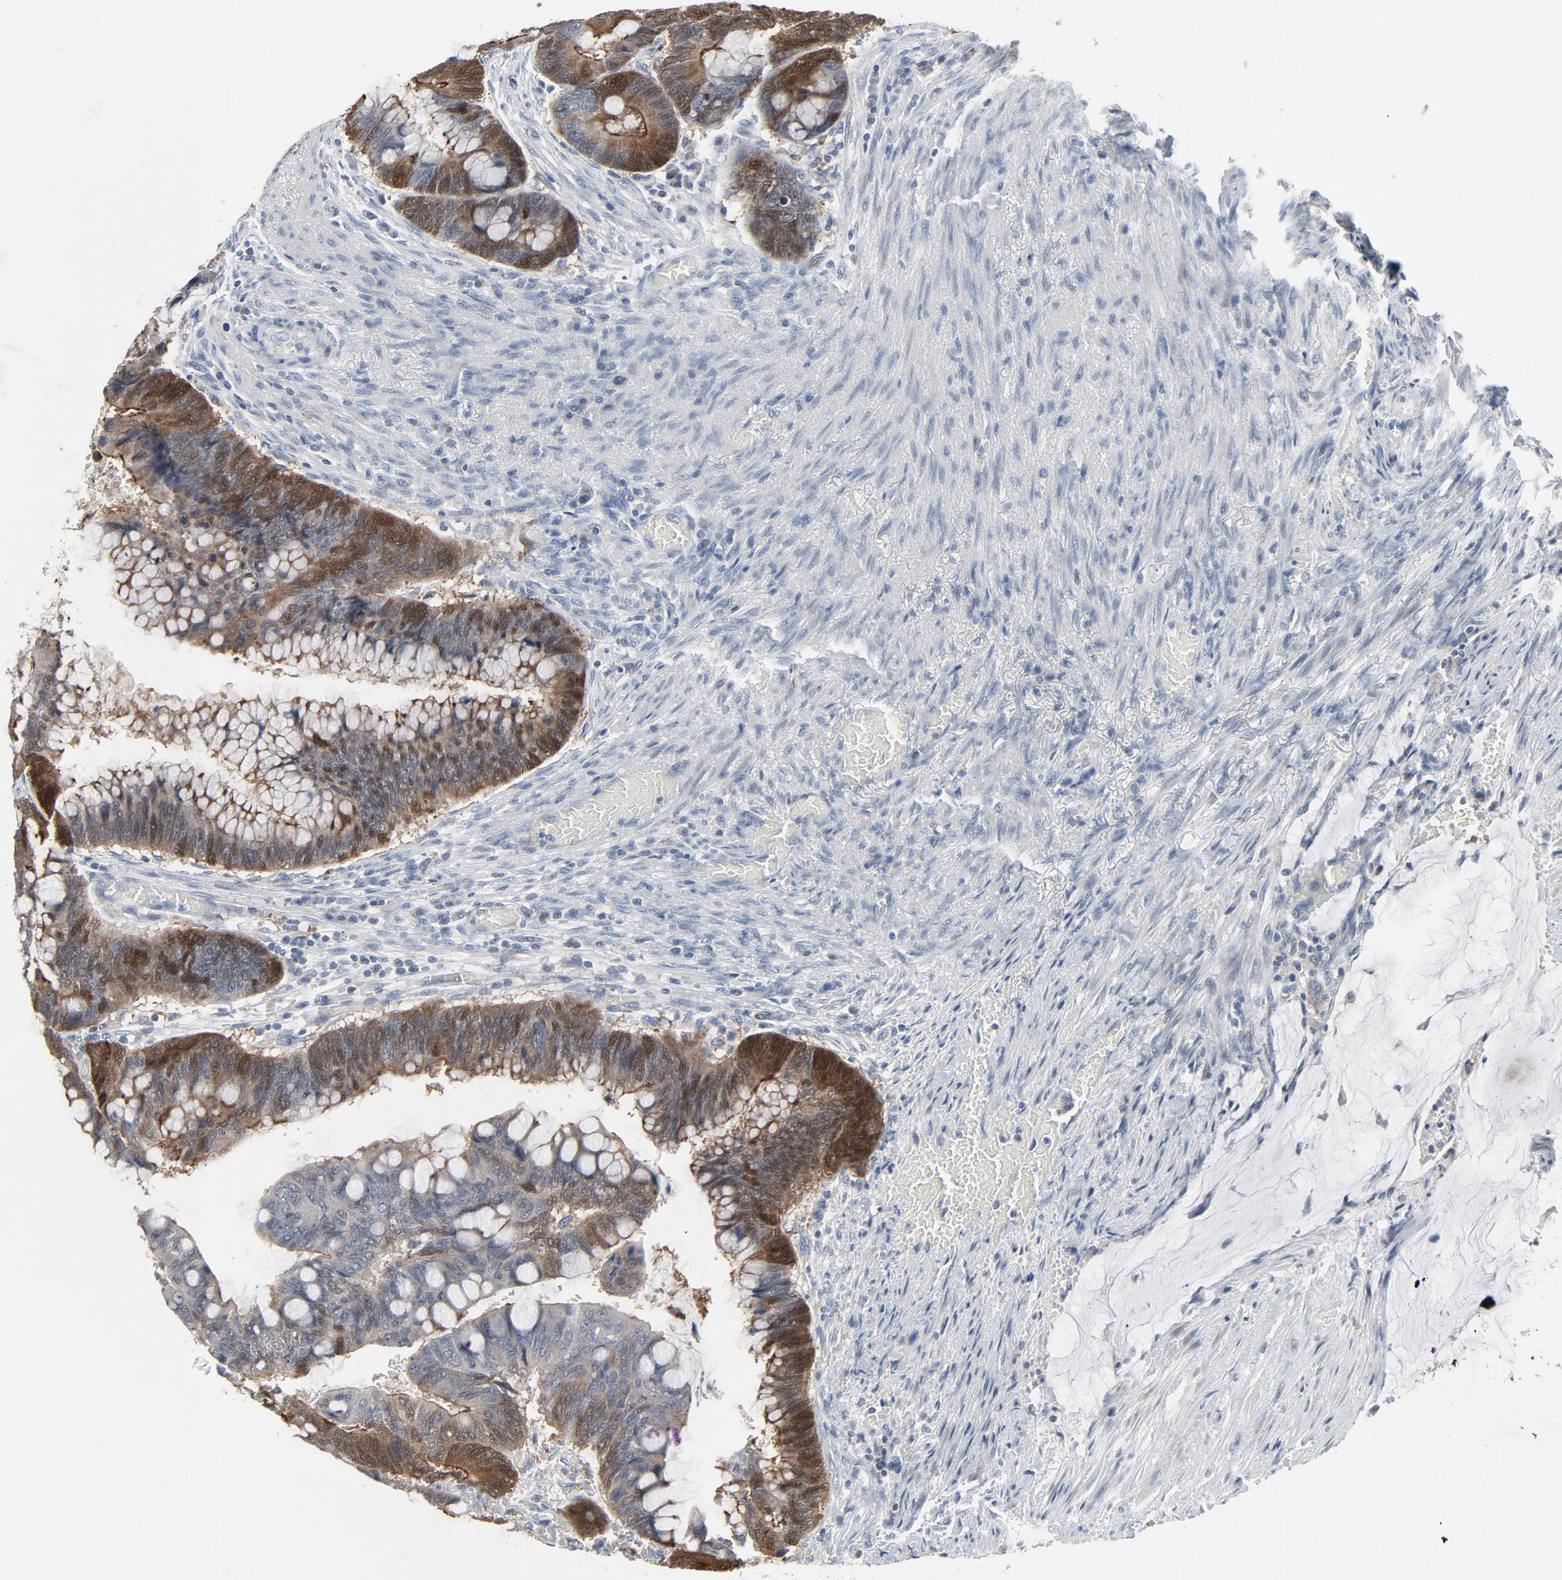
{"staining": {"intensity": "strong", "quantity": ">75%", "location": "cytoplasmic/membranous,nuclear"}, "tissue": "colorectal cancer", "cell_type": "Tumor cells", "image_type": "cancer", "snomed": [{"axis": "morphology", "description": "Normal tissue, NOS"}, {"axis": "morphology", "description": "Adenocarcinoma, NOS"}, {"axis": "topography", "description": "Rectum"}], "caption": "DAB (3,3'-diaminobenzidine) immunohistochemical staining of colorectal cancer (adenocarcinoma) displays strong cytoplasmic/membranous and nuclear protein staining in approximately >75% of tumor cells.", "gene": "GPX2", "patient": {"sex": "male", "age": 92}}